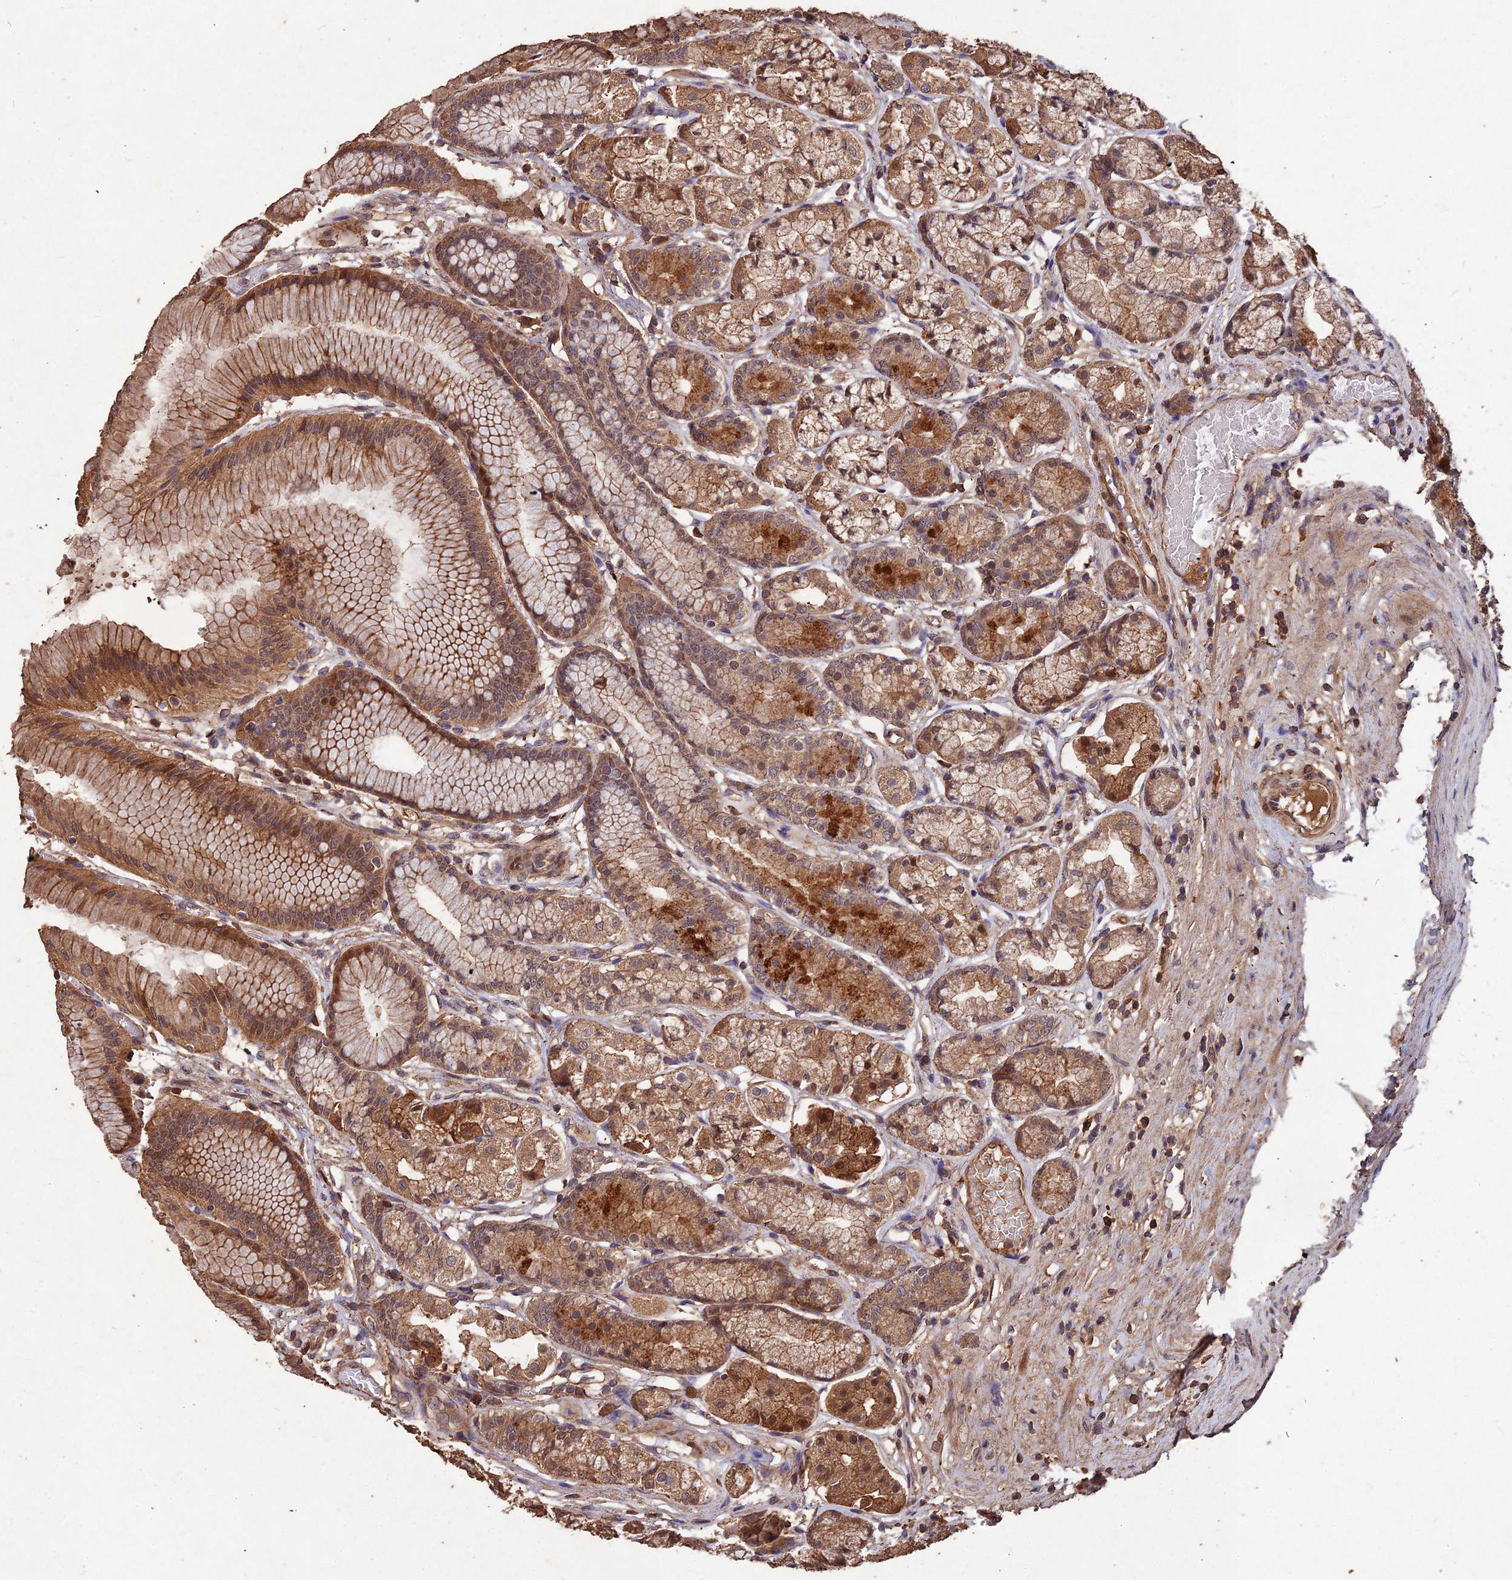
{"staining": {"intensity": "moderate", "quantity": ">75%", "location": "cytoplasmic/membranous,nuclear"}, "tissue": "stomach", "cell_type": "Glandular cells", "image_type": "normal", "snomed": [{"axis": "morphology", "description": "Normal tissue, NOS"}, {"axis": "morphology", "description": "Adenocarcinoma, NOS"}, {"axis": "morphology", "description": "Adenocarcinoma, High grade"}, {"axis": "topography", "description": "Stomach, upper"}, {"axis": "topography", "description": "Stomach"}], "caption": "Unremarkable stomach shows moderate cytoplasmic/membranous,nuclear positivity in about >75% of glandular cells The staining is performed using DAB brown chromogen to label protein expression. The nuclei are counter-stained blue using hematoxylin..", "gene": "SYMPK", "patient": {"sex": "female", "age": 65}}